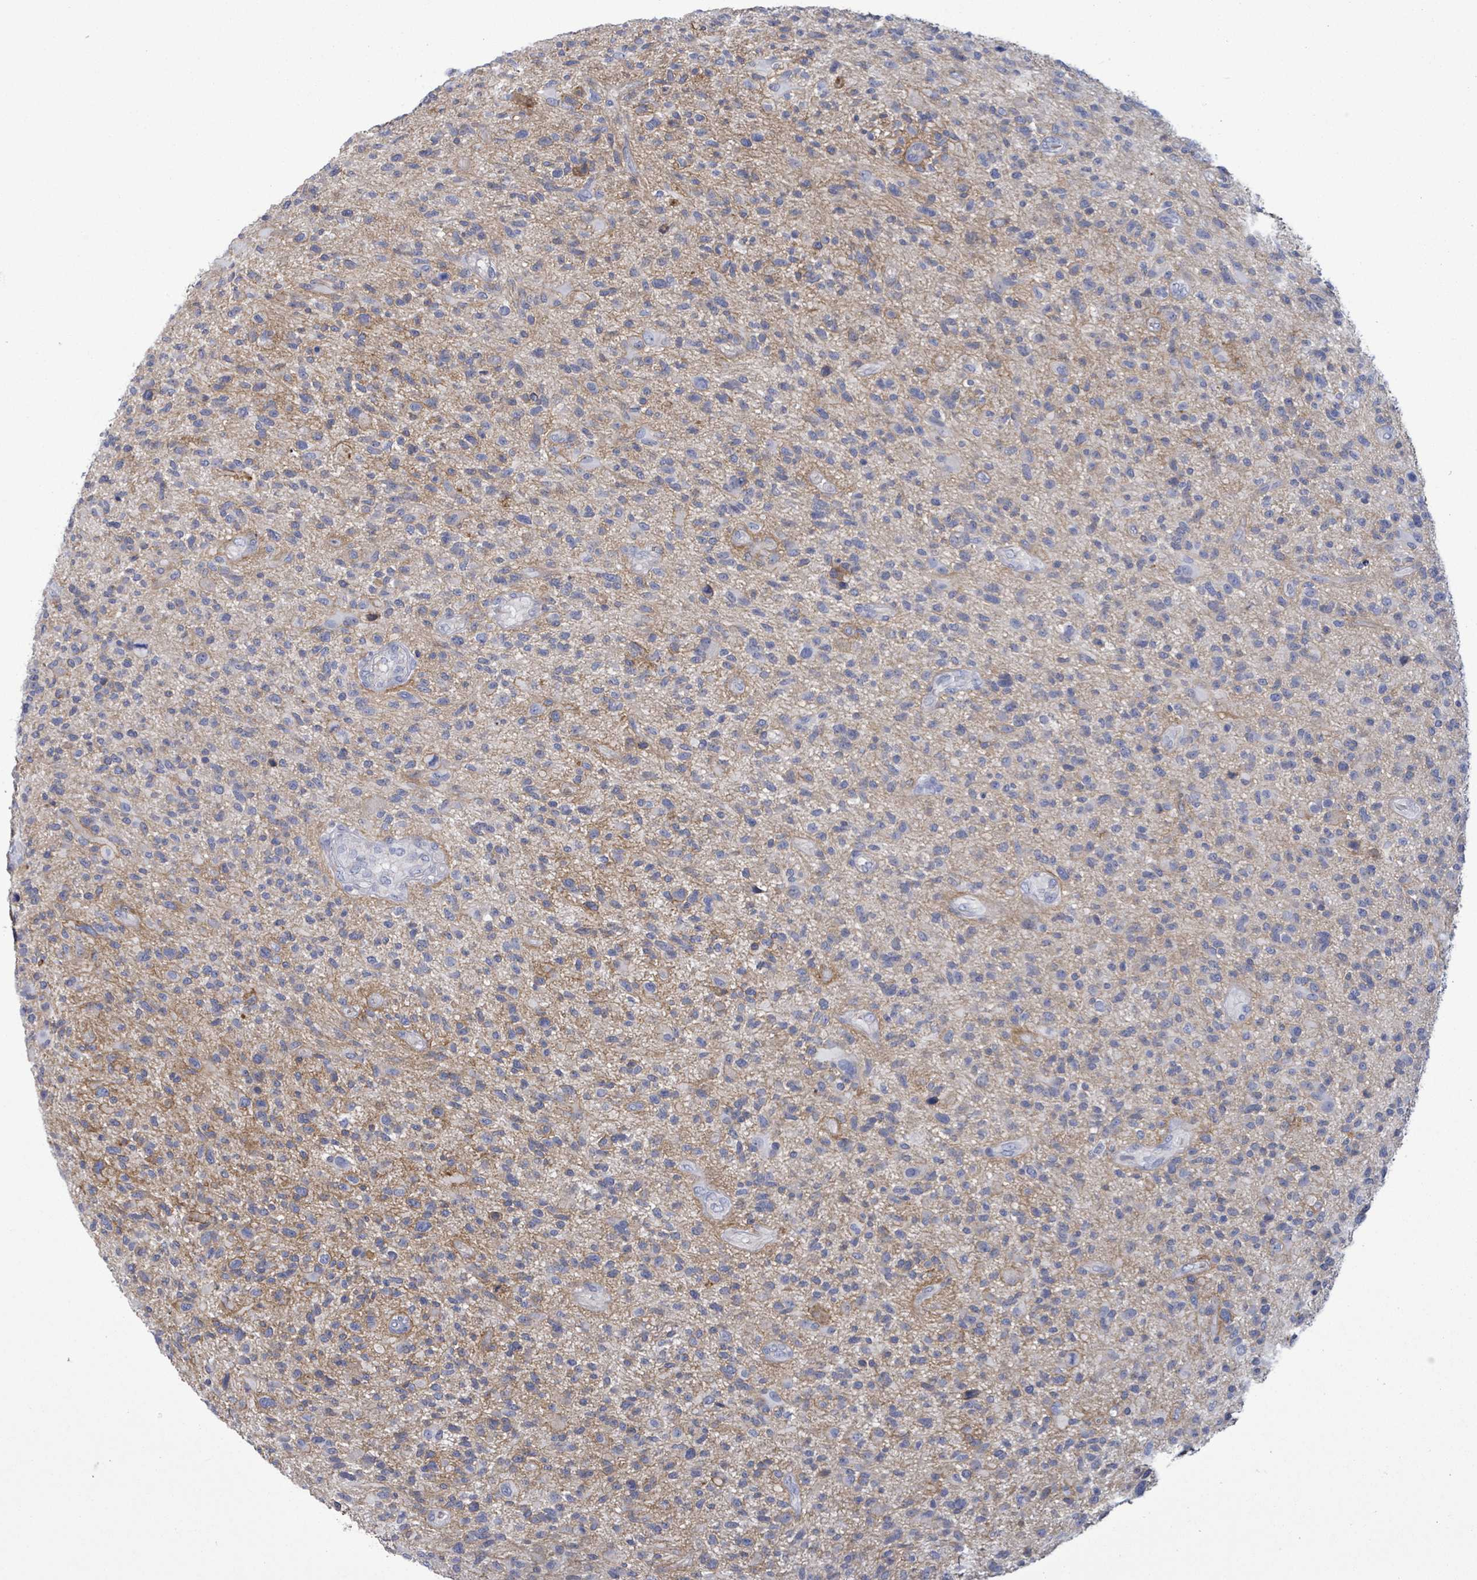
{"staining": {"intensity": "negative", "quantity": "none", "location": "none"}, "tissue": "glioma", "cell_type": "Tumor cells", "image_type": "cancer", "snomed": [{"axis": "morphology", "description": "Glioma, malignant, High grade"}, {"axis": "topography", "description": "Brain"}], "caption": "Image shows no significant protein expression in tumor cells of glioma. (Stains: DAB (3,3'-diaminobenzidine) IHC with hematoxylin counter stain, Microscopy: brightfield microscopy at high magnification).", "gene": "BSG", "patient": {"sex": "male", "age": 47}}